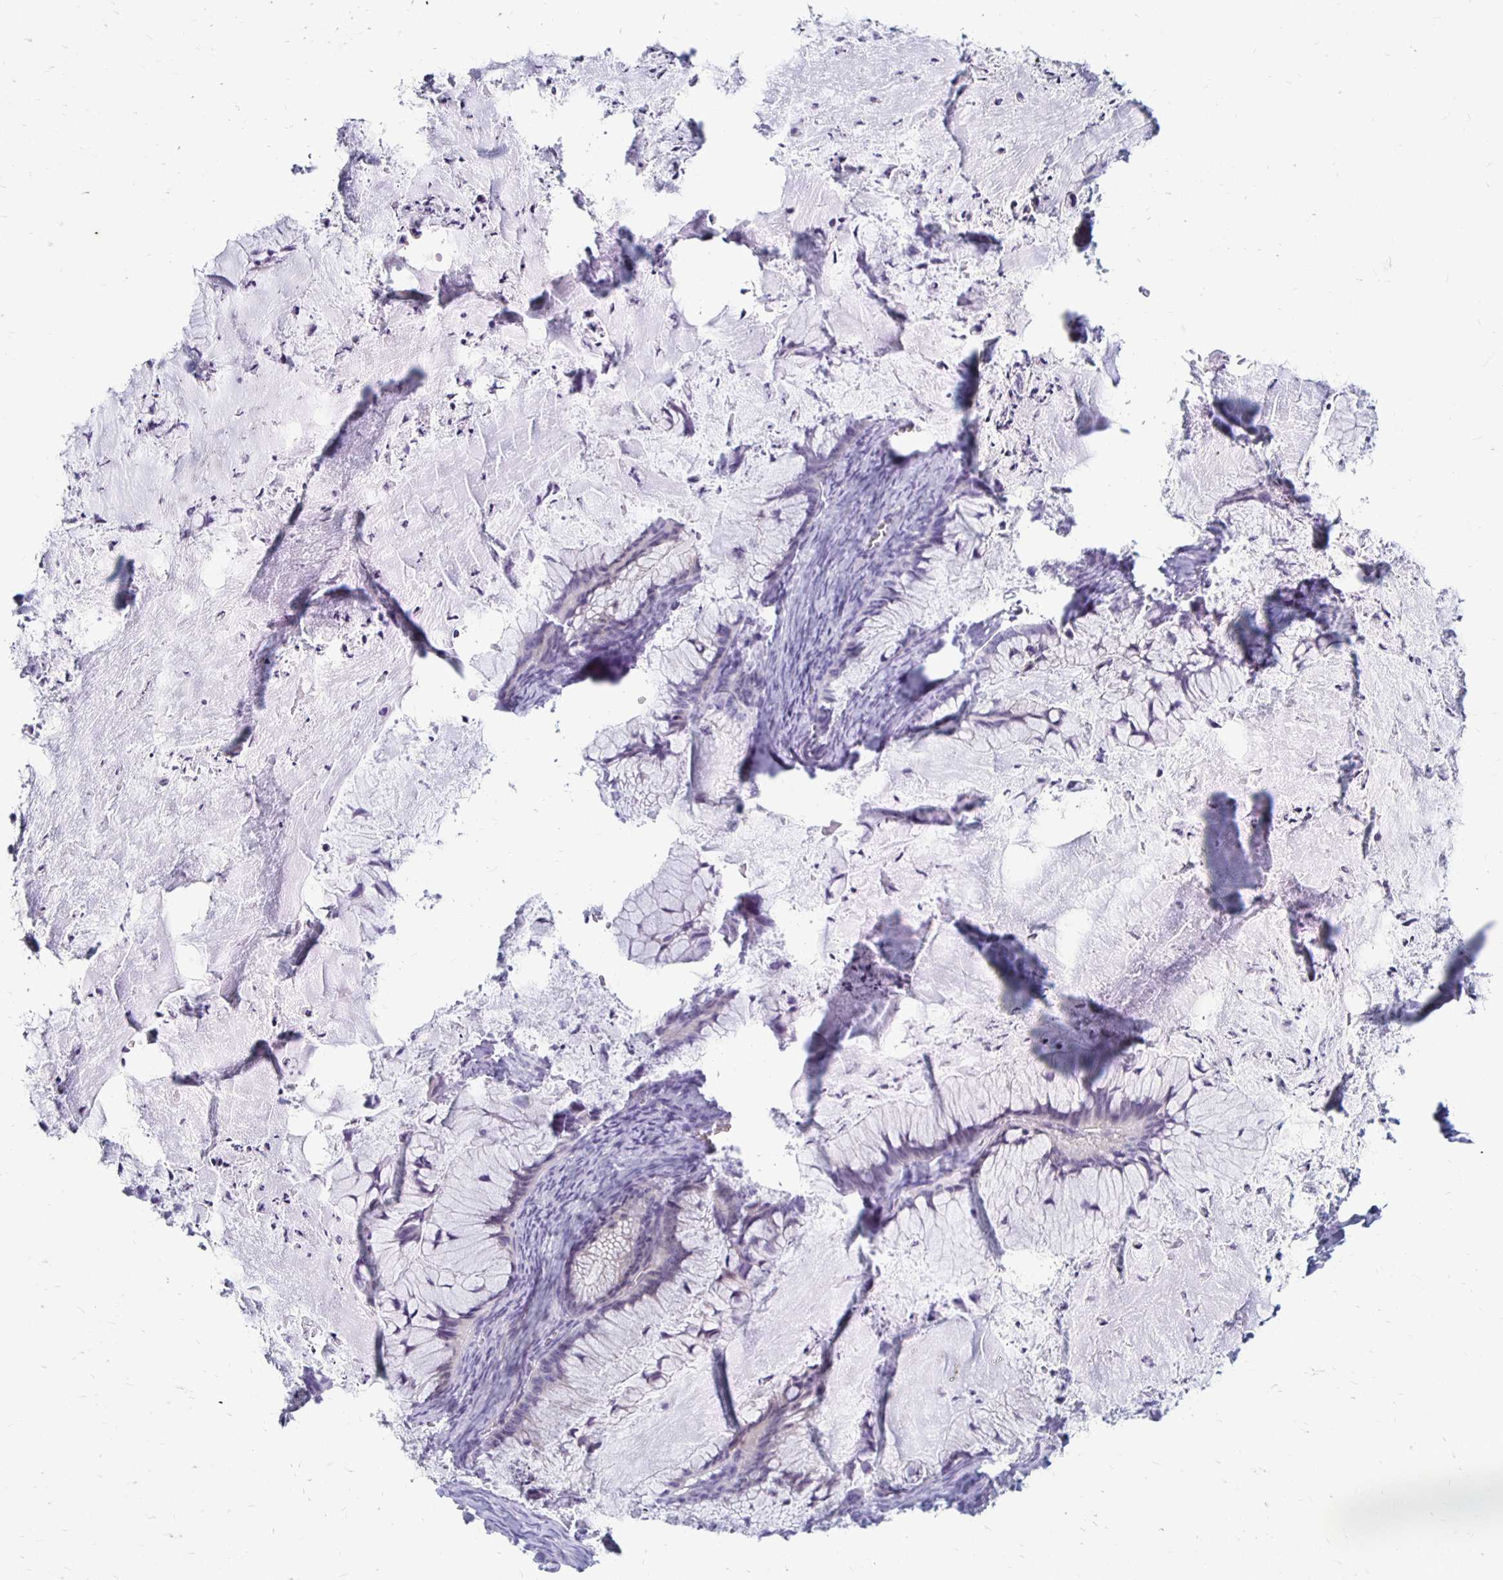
{"staining": {"intensity": "negative", "quantity": "none", "location": "none"}, "tissue": "ovarian cancer", "cell_type": "Tumor cells", "image_type": "cancer", "snomed": [{"axis": "morphology", "description": "Cystadenocarcinoma, mucinous, NOS"}, {"axis": "topography", "description": "Ovary"}], "caption": "An immunohistochemistry image of ovarian mucinous cystadenocarcinoma is shown. There is no staining in tumor cells of ovarian mucinous cystadenocarcinoma.", "gene": "RYR1", "patient": {"sex": "female", "age": 72}}